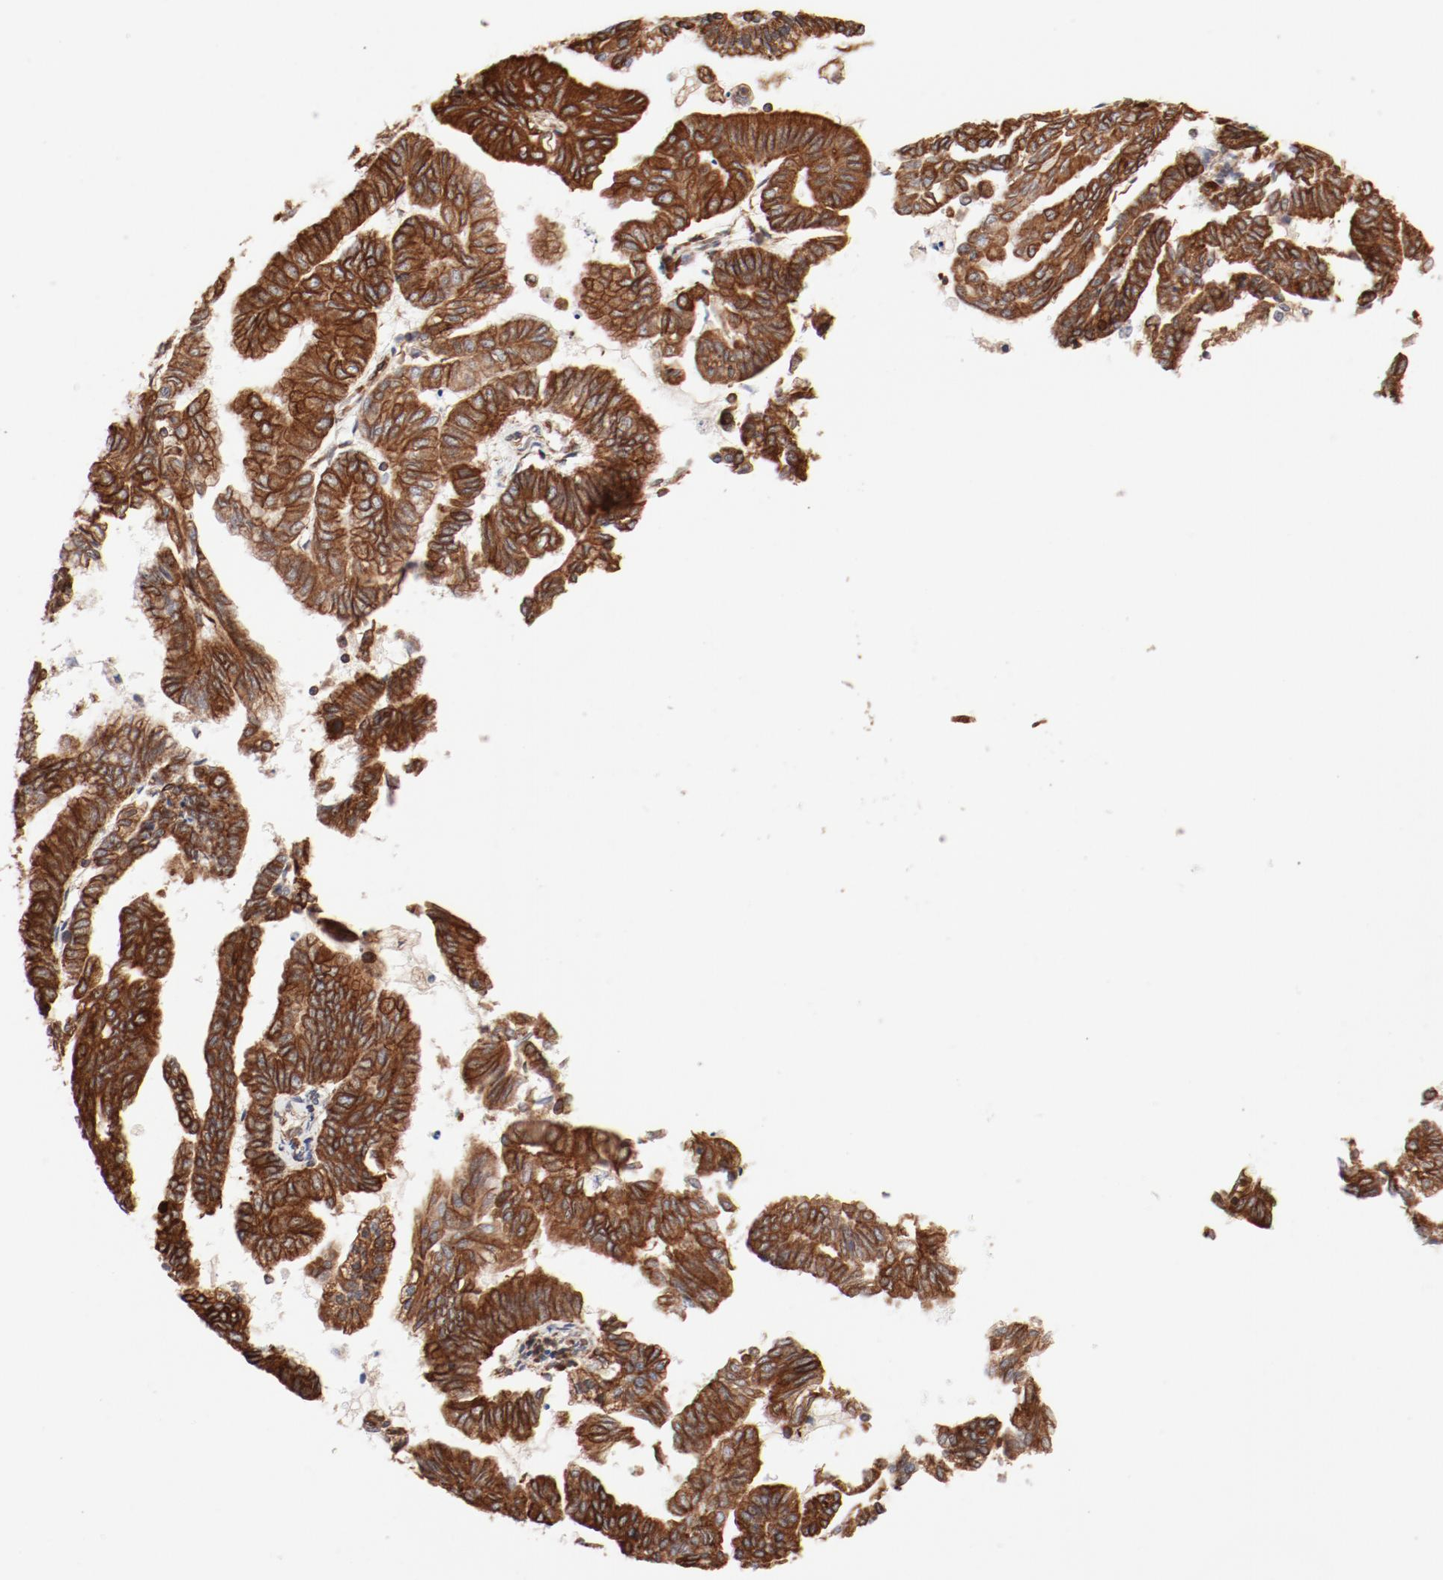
{"staining": {"intensity": "strong", "quantity": ">75%", "location": "cytoplasmic/membranous"}, "tissue": "endometrial cancer", "cell_type": "Tumor cells", "image_type": "cancer", "snomed": [{"axis": "morphology", "description": "Adenocarcinoma, NOS"}, {"axis": "topography", "description": "Endometrium"}], "caption": "About >75% of tumor cells in endometrial cancer (adenocarcinoma) reveal strong cytoplasmic/membranous protein positivity as visualized by brown immunohistochemical staining.", "gene": "BCAP31", "patient": {"sex": "female", "age": 79}}